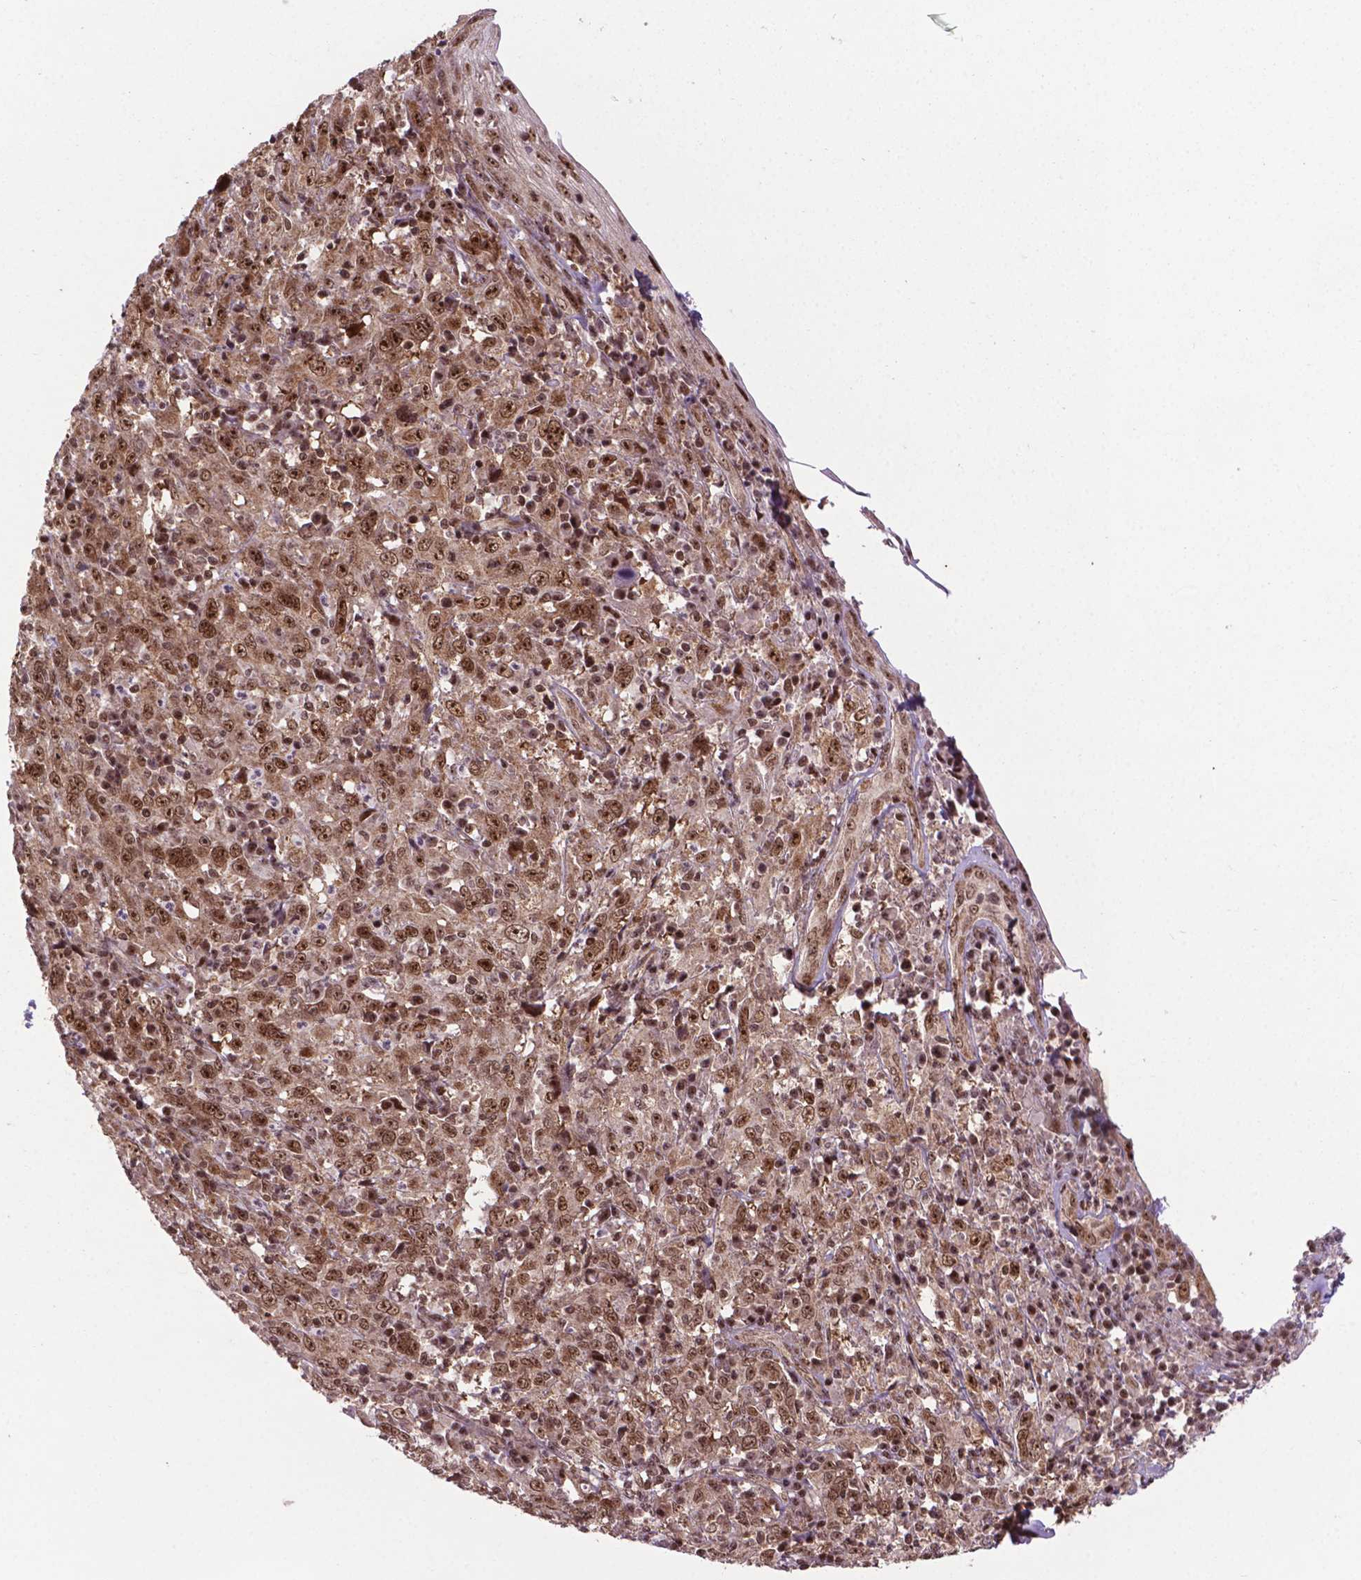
{"staining": {"intensity": "moderate", "quantity": ">75%", "location": "nuclear"}, "tissue": "cervical cancer", "cell_type": "Tumor cells", "image_type": "cancer", "snomed": [{"axis": "morphology", "description": "Squamous cell carcinoma, NOS"}, {"axis": "topography", "description": "Cervix"}], "caption": "Brown immunohistochemical staining in human cervical squamous cell carcinoma displays moderate nuclear staining in approximately >75% of tumor cells.", "gene": "CSNK2A1", "patient": {"sex": "female", "age": 46}}